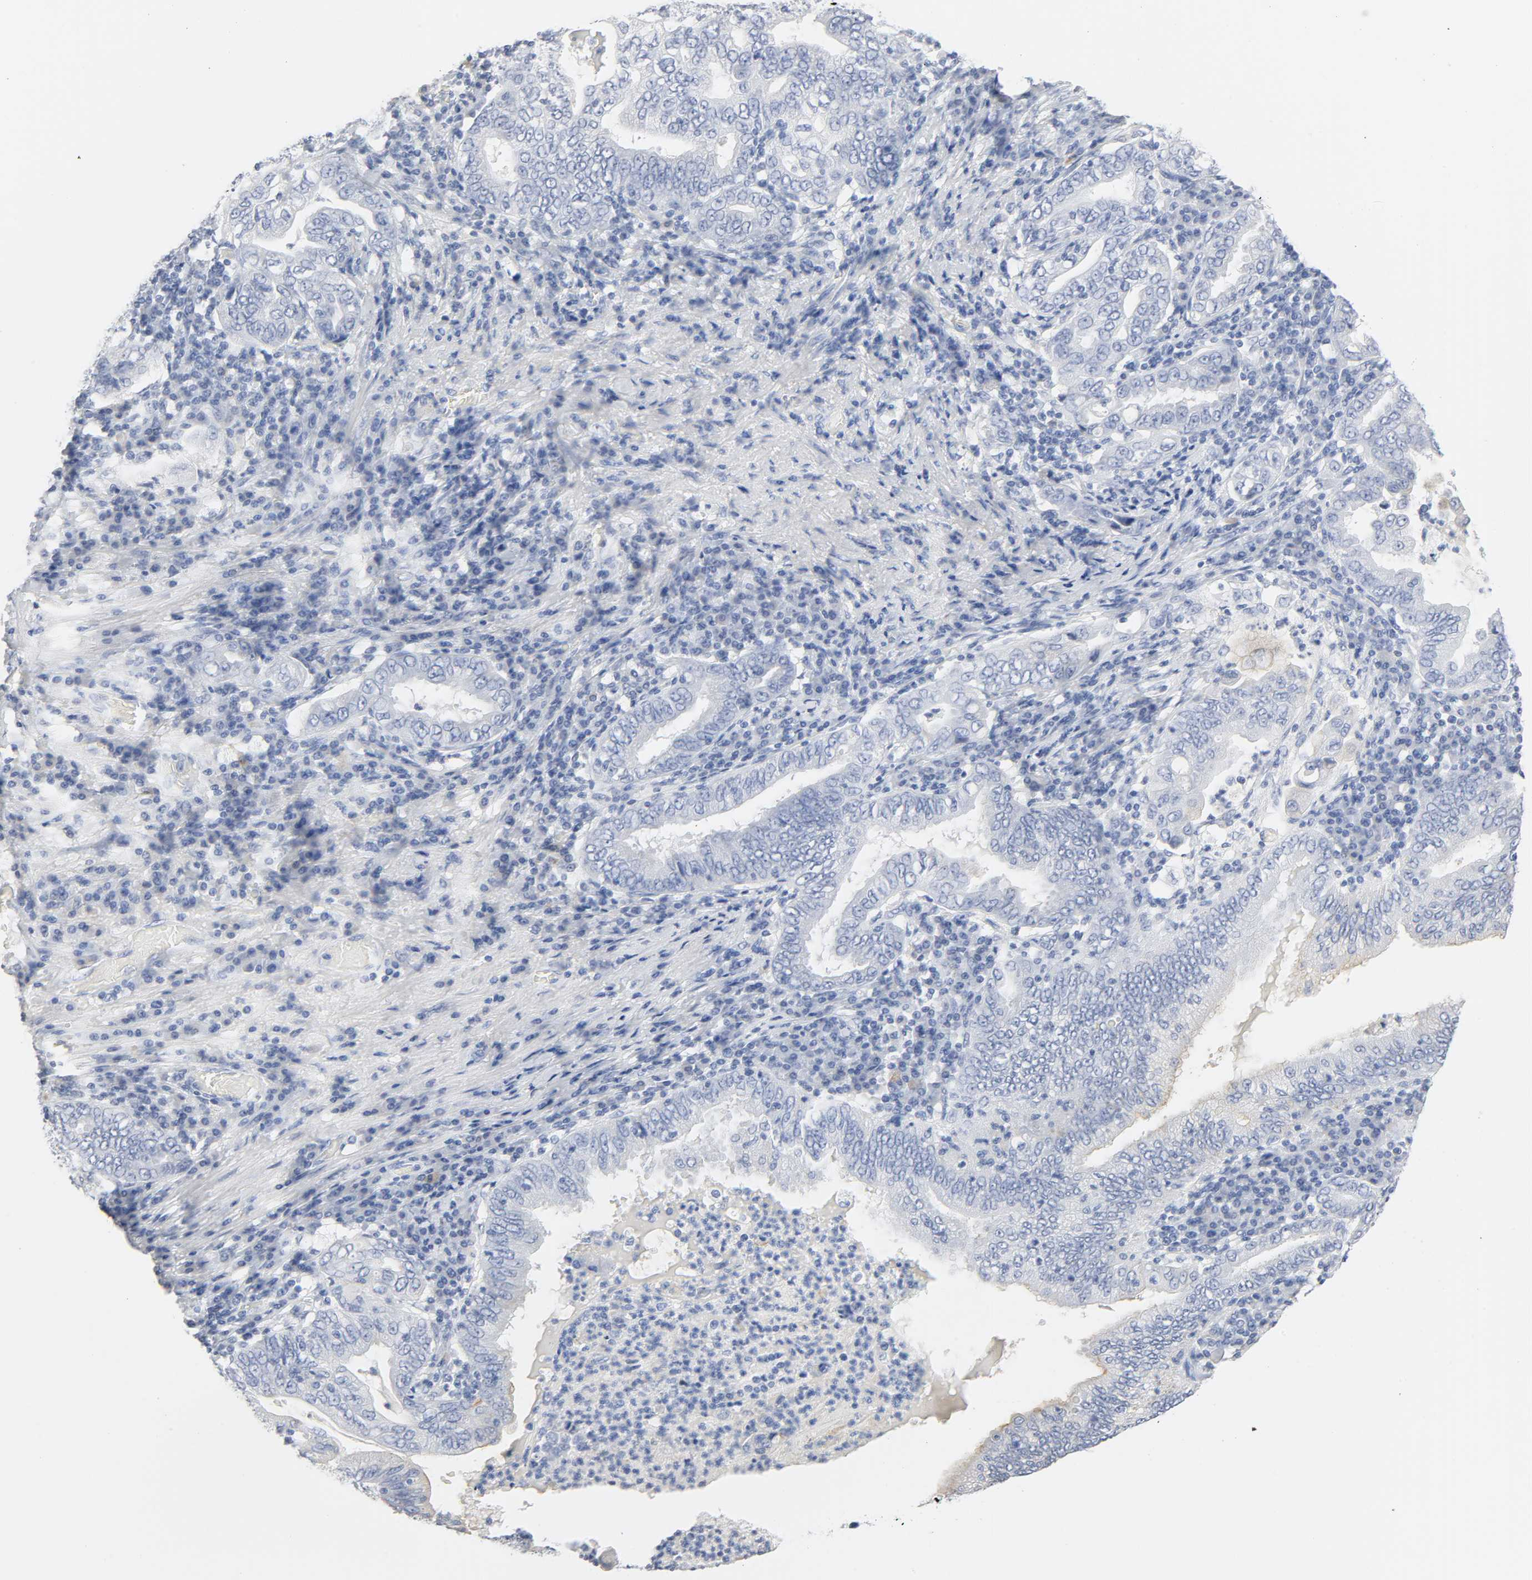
{"staining": {"intensity": "negative", "quantity": "none", "location": "none"}, "tissue": "stomach cancer", "cell_type": "Tumor cells", "image_type": "cancer", "snomed": [{"axis": "morphology", "description": "Normal tissue, NOS"}, {"axis": "morphology", "description": "Adenocarcinoma, NOS"}, {"axis": "topography", "description": "Esophagus"}, {"axis": "topography", "description": "Stomach, upper"}, {"axis": "topography", "description": "Peripheral nerve tissue"}], "caption": "High magnification brightfield microscopy of stomach cancer (adenocarcinoma) stained with DAB (brown) and counterstained with hematoxylin (blue): tumor cells show no significant expression. (Stains: DAB IHC with hematoxylin counter stain, Microscopy: brightfield microscopy at high magnification).", "gene": "ACP3", "patient": {"sex": "male", "age": 62}}